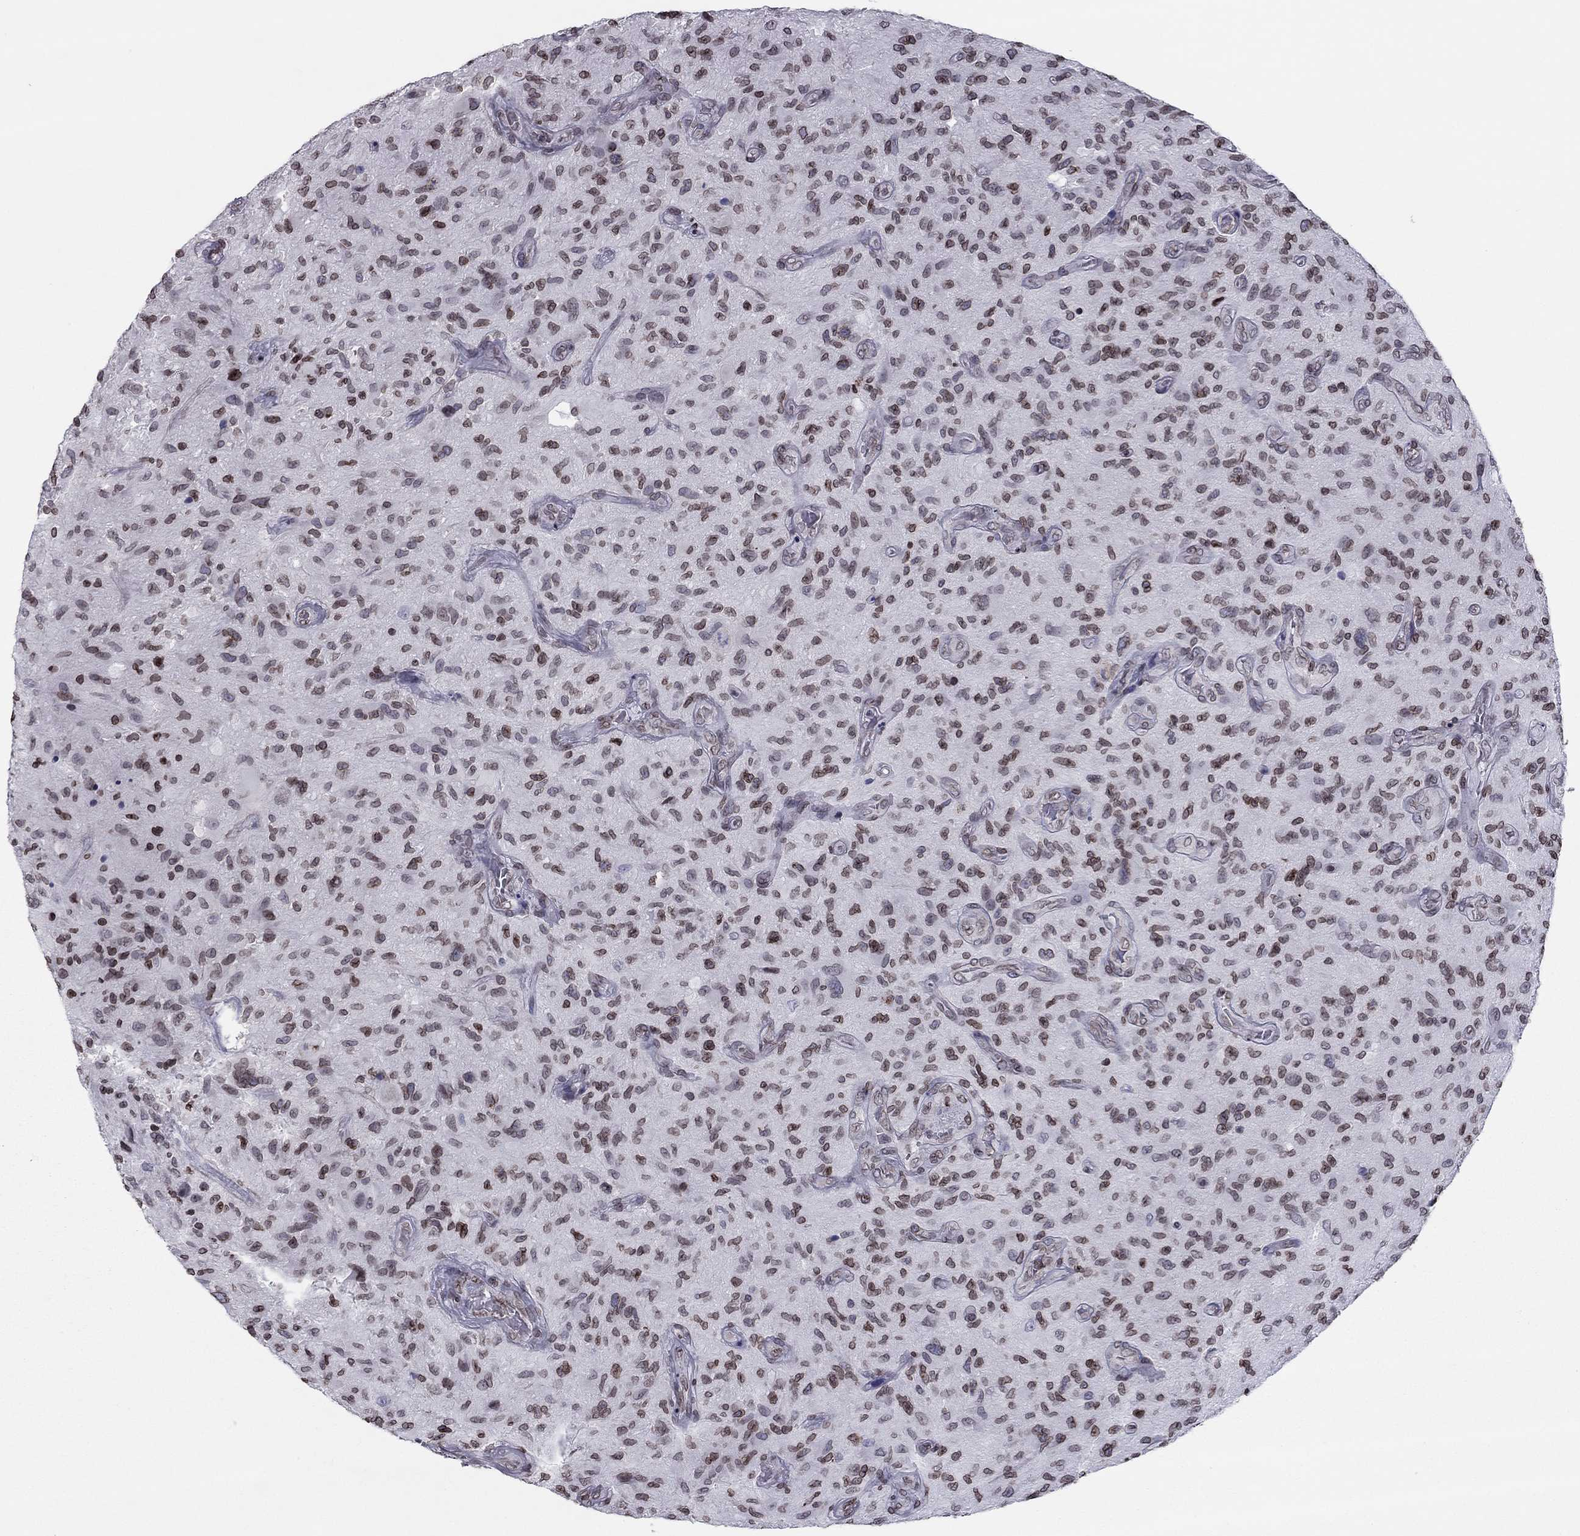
{"staining": {"intensity": "moderate", "quantity": ">75%", "location": "cytoplasmic/membranous,nuclear"}, "tissue": "glioma", "cell_type": "Tumor cells", "image_type": "cancer", "snomed": [{"axis": "morphology", "description": "Glioma, malignant, NOS"}, {"axis": "morphology", "description": "Glioma, malignant, High grade"}, {"axis": "topography", "description": "Brain"}], "caption": "Moderate cytoplasmic/membranous and nuclear protein positivity is appreciated in approximately >75% of tumor cells in glioma. The protein of interest is stained brown, and the nuclei are stained in blue (DAB (3,3'-diaminobenzidine) IHC with brightfield microscopy, high magnification).", "gene": "ESPL1", "patient": {"sex": "female", "age": 71}}